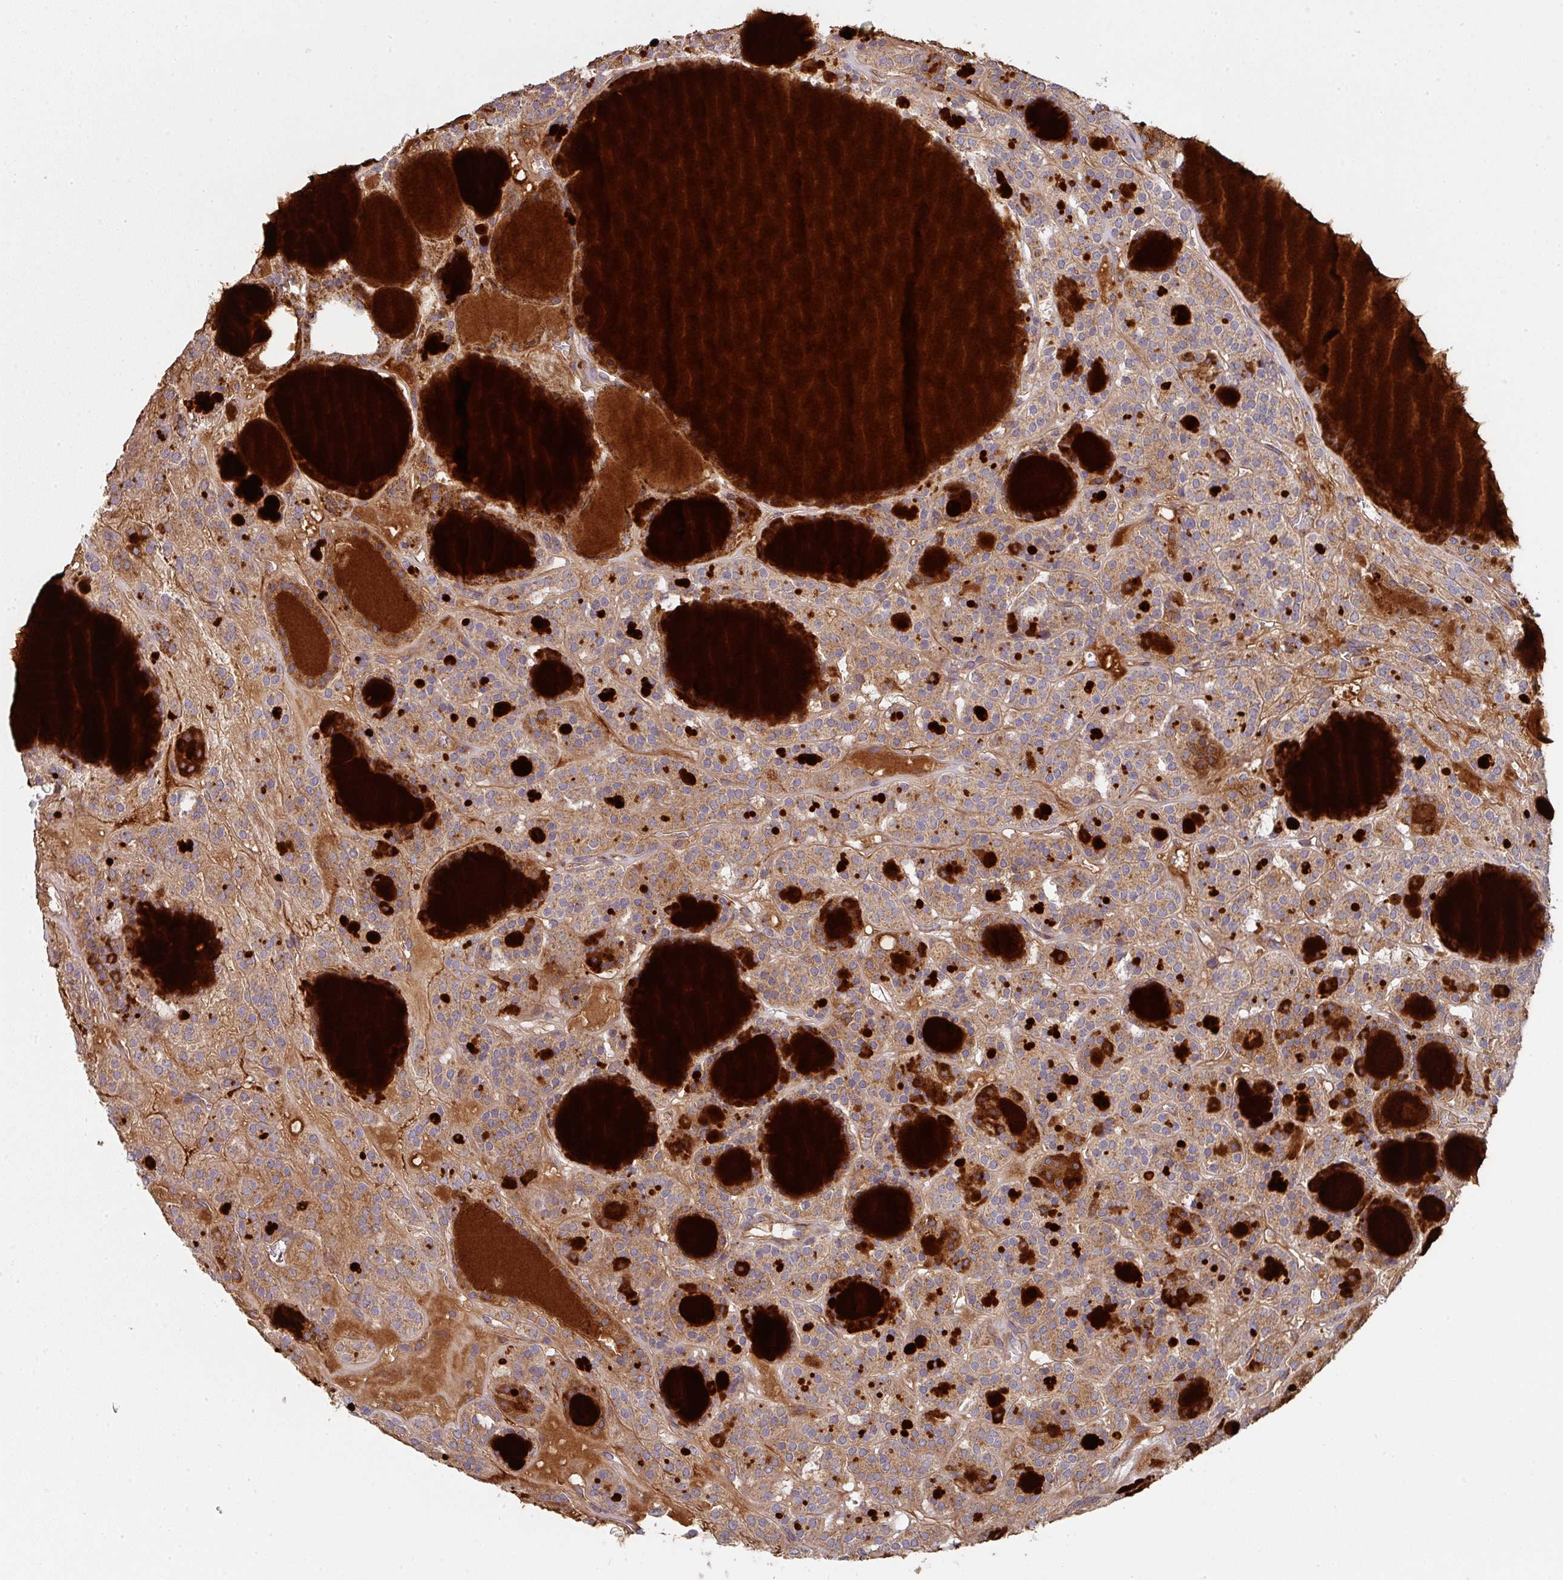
{"staining": {"intensity": "weak", "quantity": "25%-75%", "location": "cytoplasmic/membranous"}, "tissue": "thyroid cancer", "cell_type": "Tumor cells", "image_type": "cancer", "snomed": [{"axis": "morphology", "description": "Follicular adenoma carcinoma, NOS"}, {"axis": "topography", "description": "Thyroid gland"}], "caption": "Tumor cells demonstrate low levels of weak cytoplasmic/membranous staining in about 25%-75% of cells in thyroid cancer (follicular adenoma carcinoma). (IHC, brightfield microscopy, high magnification).", "gene": "DCAF12L2", "patient": {"sex": "female", "age": 63}}